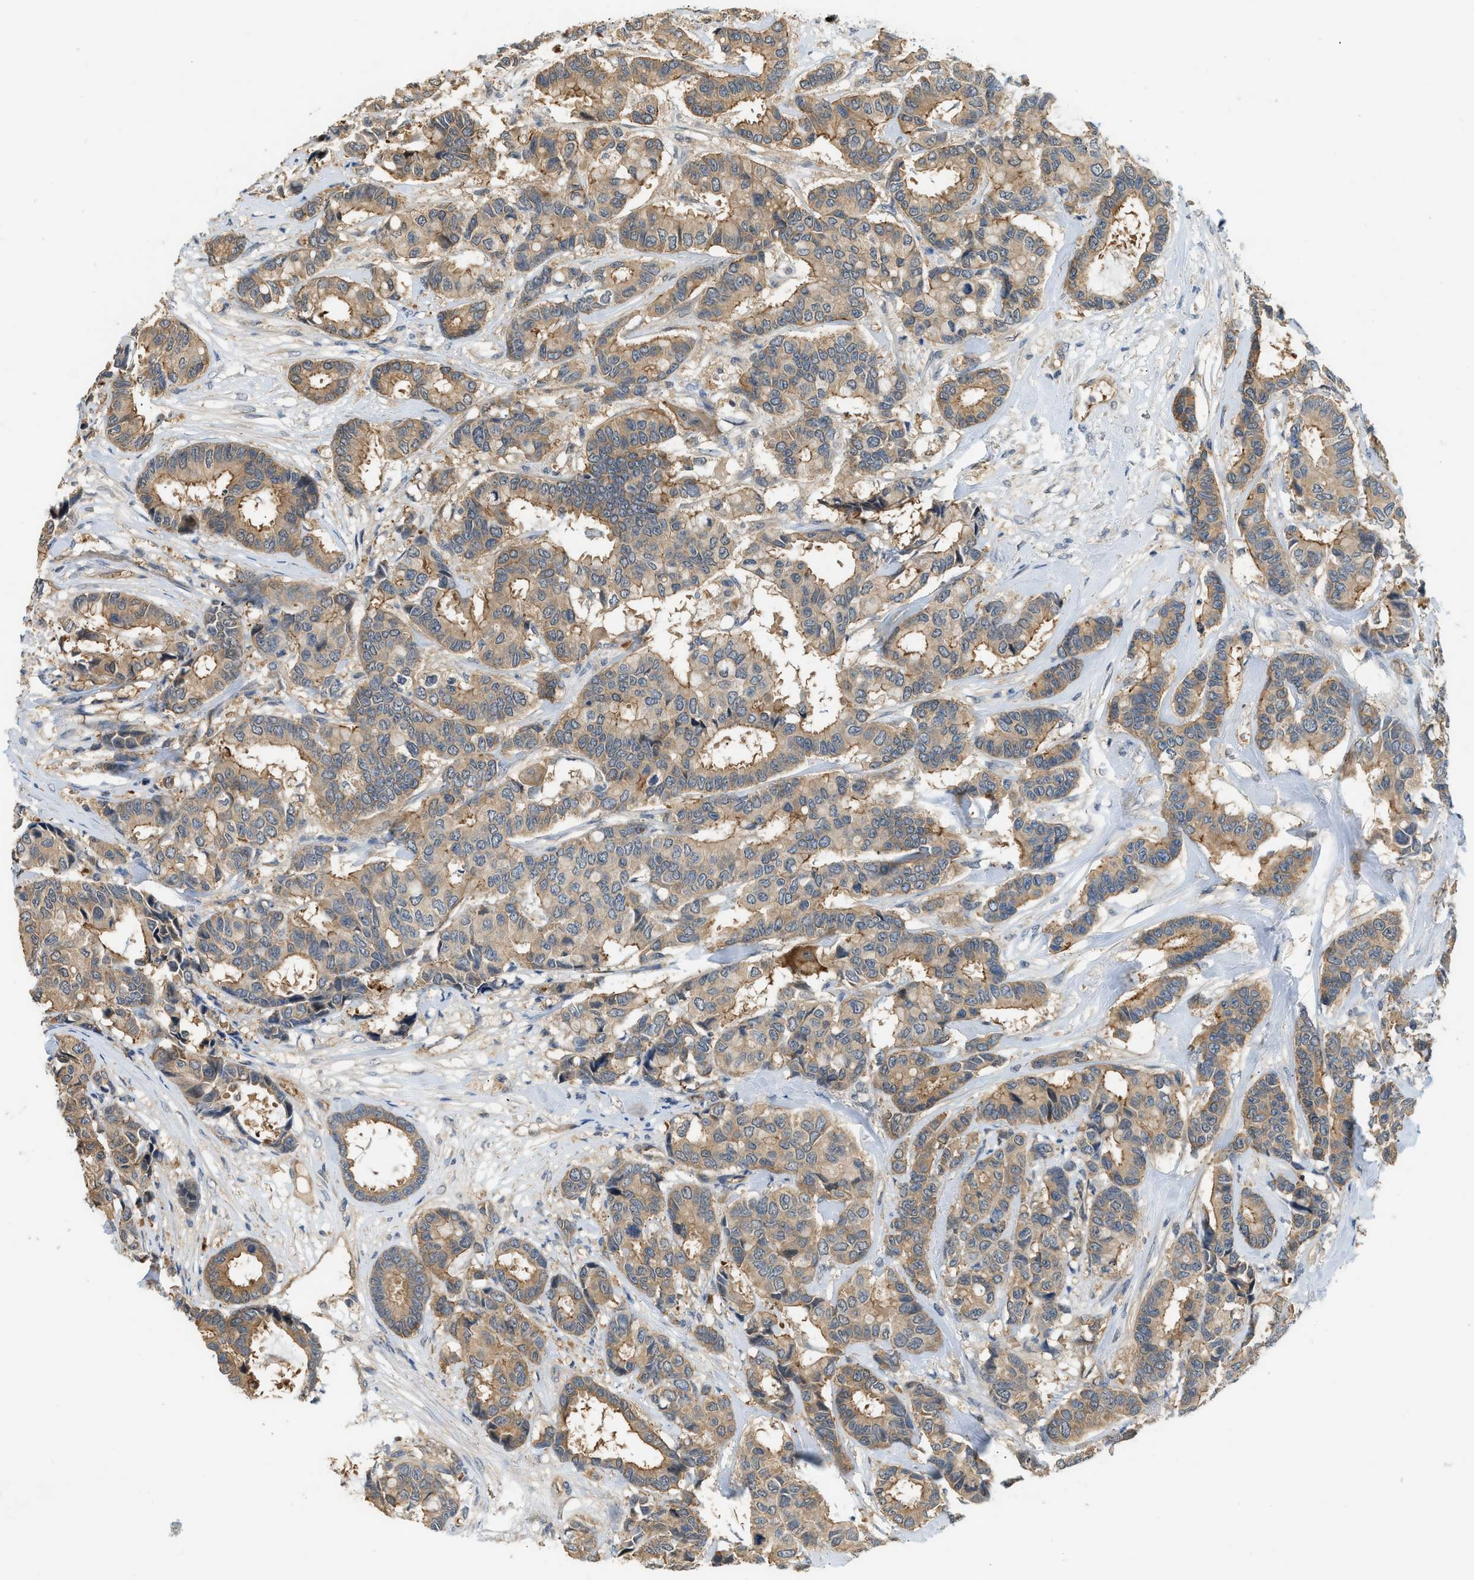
{"staining": {"intensity": "moderate", "quantity": ">75%", "location": "cytoplasmic/membranous"}, "tissue": "breast cancer", "cell_type": "Tumor cells", "image_type": "cancer", "snomed": [{"axis": "morphology", "description": "Duct carcinoma"}, {"axis": "topography", "description": "Breast"}], "caption": "Immunohistochemistry (IHC) micrograph of neoplastic tissue: human breast cancer (invasive ductal carcinoma) stained using IHC exhibits medium levels of moderate protein expression localized specifically in the cytoplasmic/membranous of tumor cells, appearing as a cytoplasmic/membranous brown color.", "gene": "CBLB", "patient": {"sex": "female", "age": 87}}